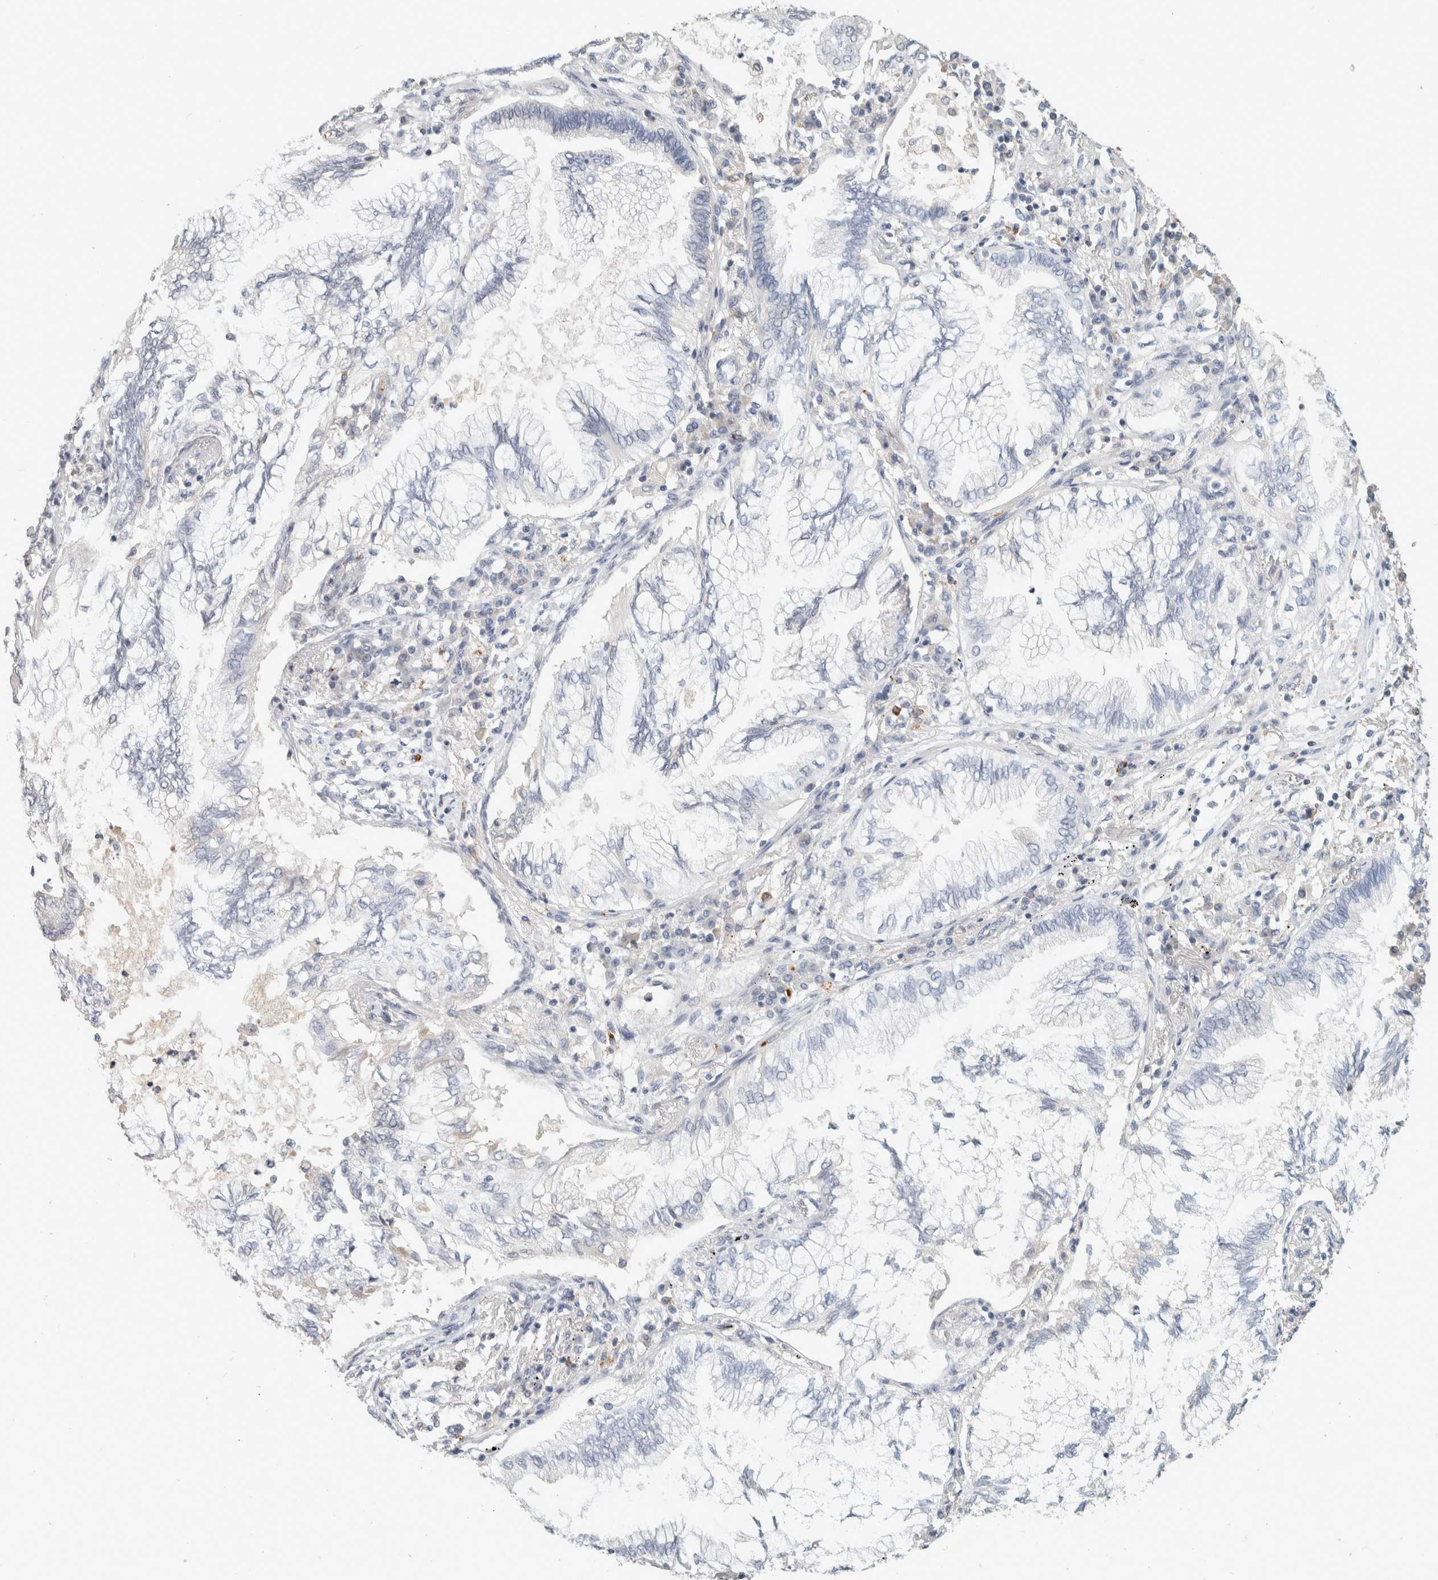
{"staining": {"intensity": "negative", "quantity": "none", "location": "none"}, "tissue": "lung cancer", "cell_type": "Tumor cells", "image_type": "cancer", "snomed": [{"axis": "morphology", "description": "Normal tissue, NOS"}, {"axis": "morphology", "description": "Adenocarcinoma, NOS"}, {"axis": "topography", "description": "Bronchus"}, {"axis": "topography", "description": "Lung"}], "caption": "High power microscopy photomicrograph of an IHC image of lung cancer (adenocarcinoma), revealing no significant positivity in tumor cells.", "gene": "CD36", "patient": {"sex": "female", "age": 70}}